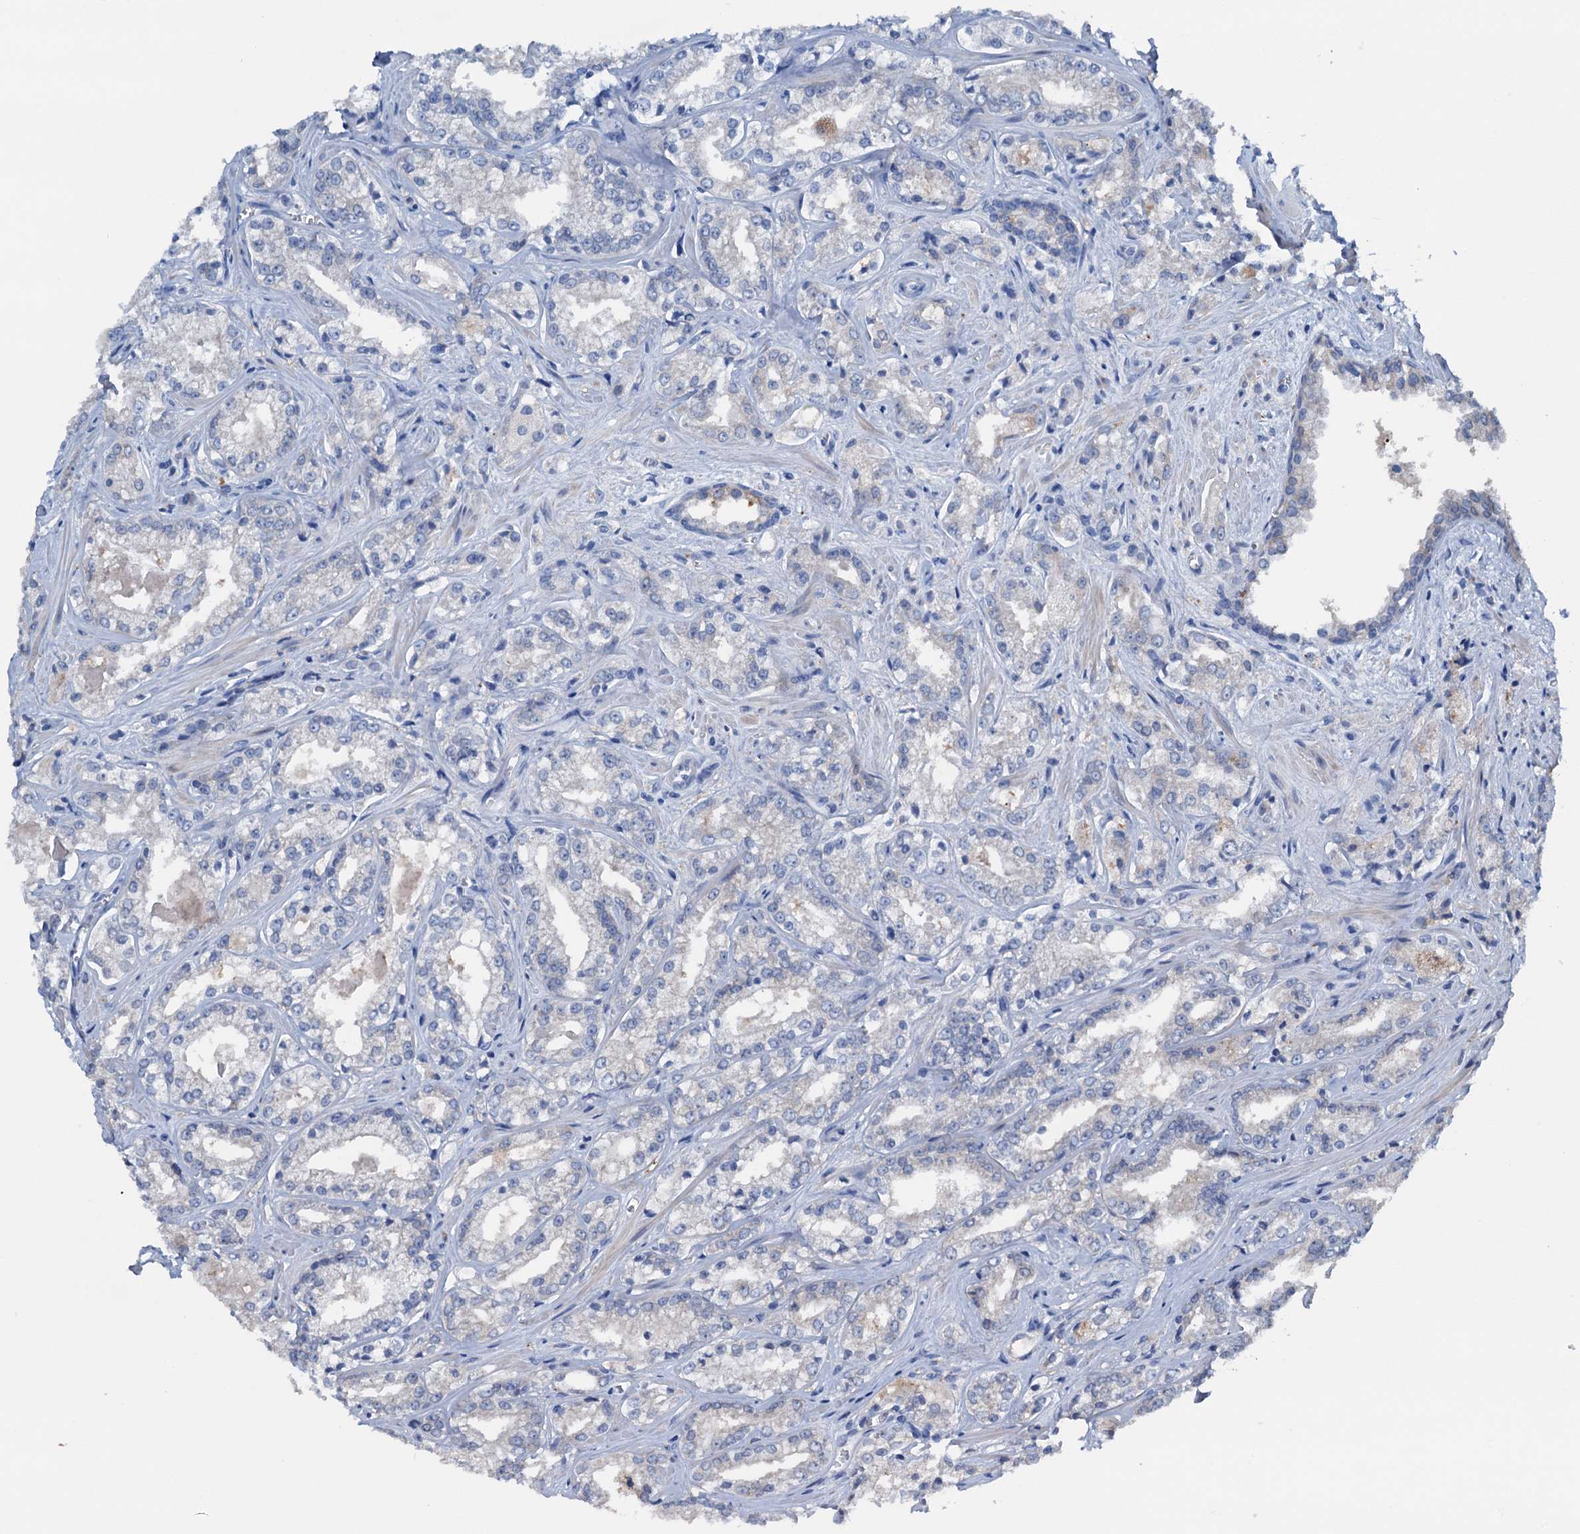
{"staining": {"intensity": "negative", "quantity": "none", "location": "none"}, "tissue": "prostate cancer", "cell_type": "Tumor cells", "image_type": "cancer", "snomed": [{"axis": "morphology", "description": "Adenocarcinoma, Low grade"}, {"axis": "topography", "description": "Prostate"}], "caption": "DAB (3,3'-diaminobenzidine) immunohistochemical staining of prostate adenocarcinoma (low-grade) displays no significant staining in tumor cells.", "gene": "C1QTNF4", "patient": {"sex": "male", "age": 47}}